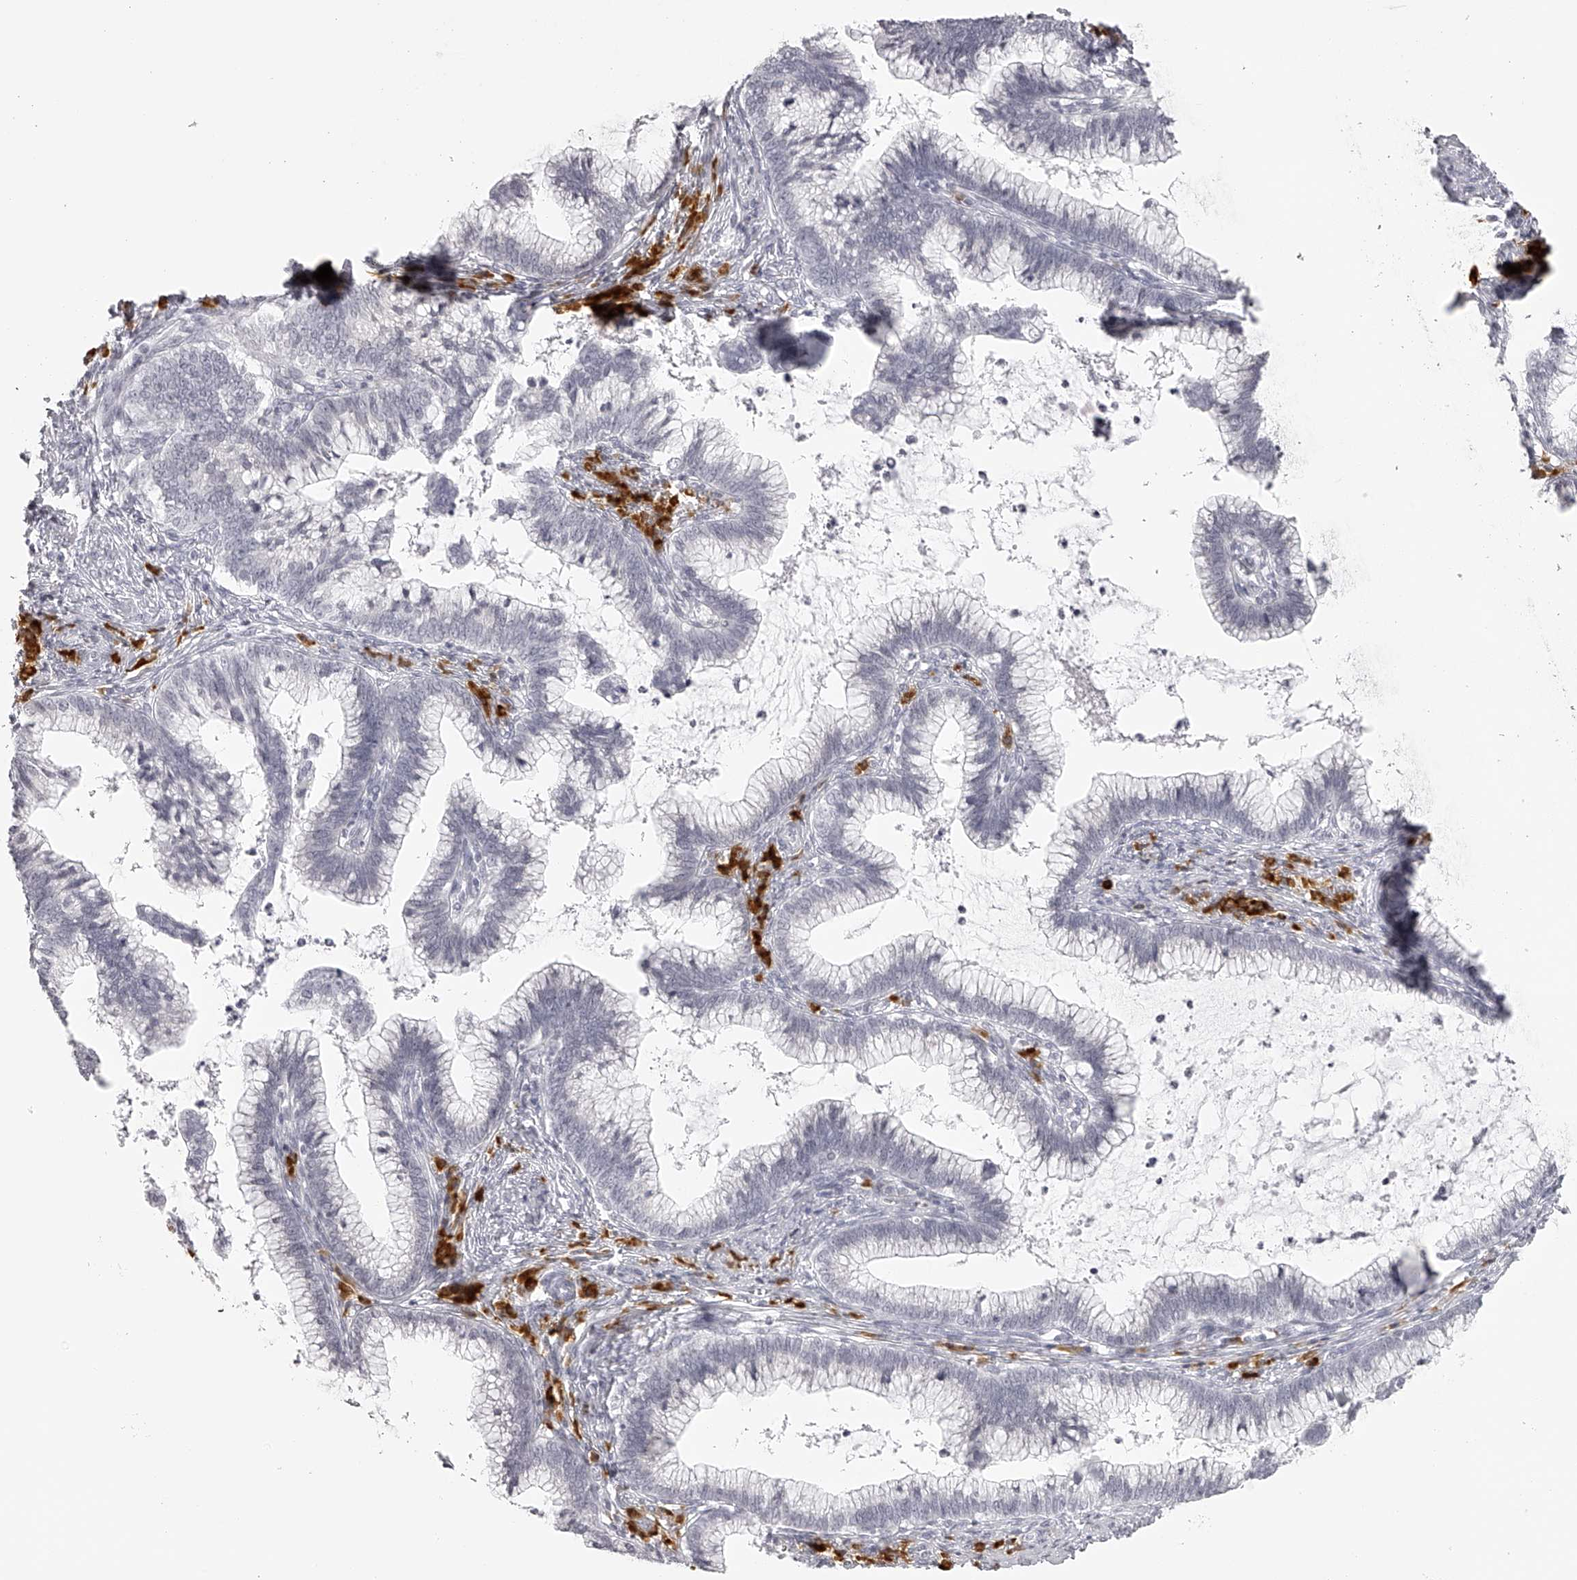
{"staining": {"intensity": "negative", "quantity": "none", "location": "none"}, "tissue": "cervical cancer", "cell_type": "Tumor cells", "image_type": "cancer", "snomed": [{"axis": "morphology", "description": "Adenocarcinoma, NOS"}, {"axis": "topography", "description": "Cervix"}], "caption": "The micrograph reveals no significant staining in tumor cells of cervical cancer (adenocarcinoma). (IHC, brightfield microscopy, high magnification).", "gene": "SEC11C", "patient": {"sex": "female", "age": 36}}